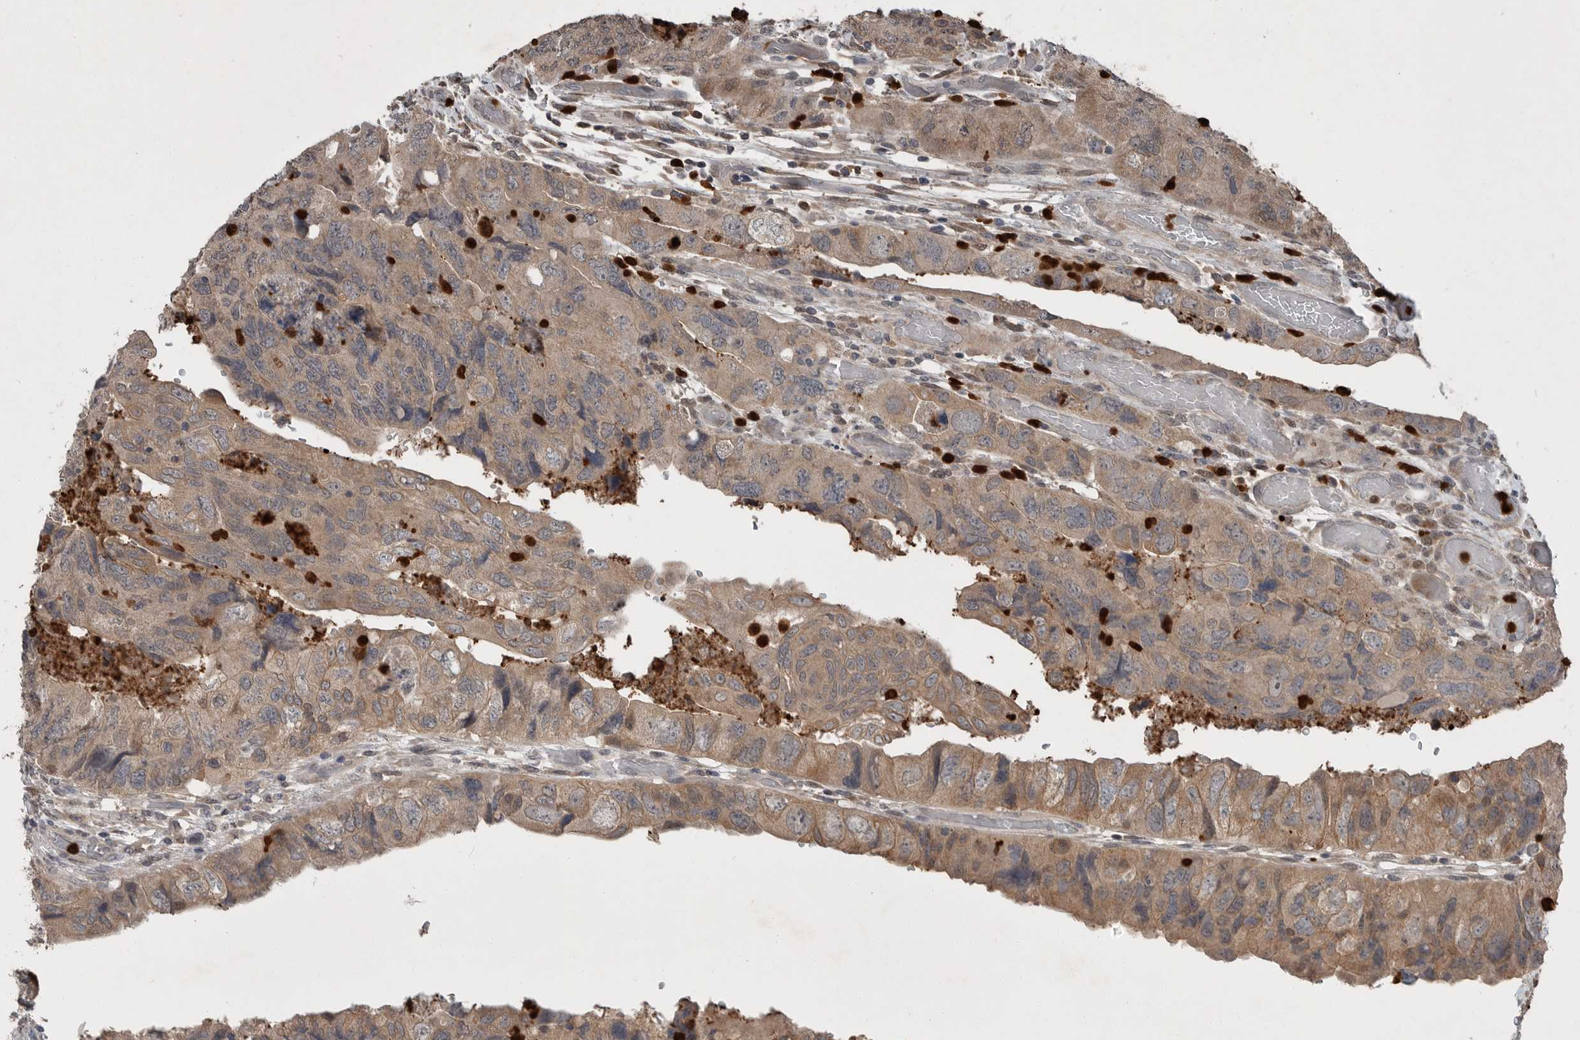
{"staining": {"intensity": "moderate", "quantity": ">75%", "location": "cytoplasmic/membranous"}, "tissue": "colorectal cancer", "cell_type": "Tumor cells", "image_type": "cancer", "snomed": [{"axis": "morphology", "description": "Adenocarcinoma, NOS"}, {"axis": "topography", "description": "Rectum"}], "caption": "A brown stain highlights moderate cytoplasmic/membranous positivity of a protein in colorectal adenocarcinoma tumor cells.", "gene": "SCP2", "patient": {"sex": "male", "age": 63}}